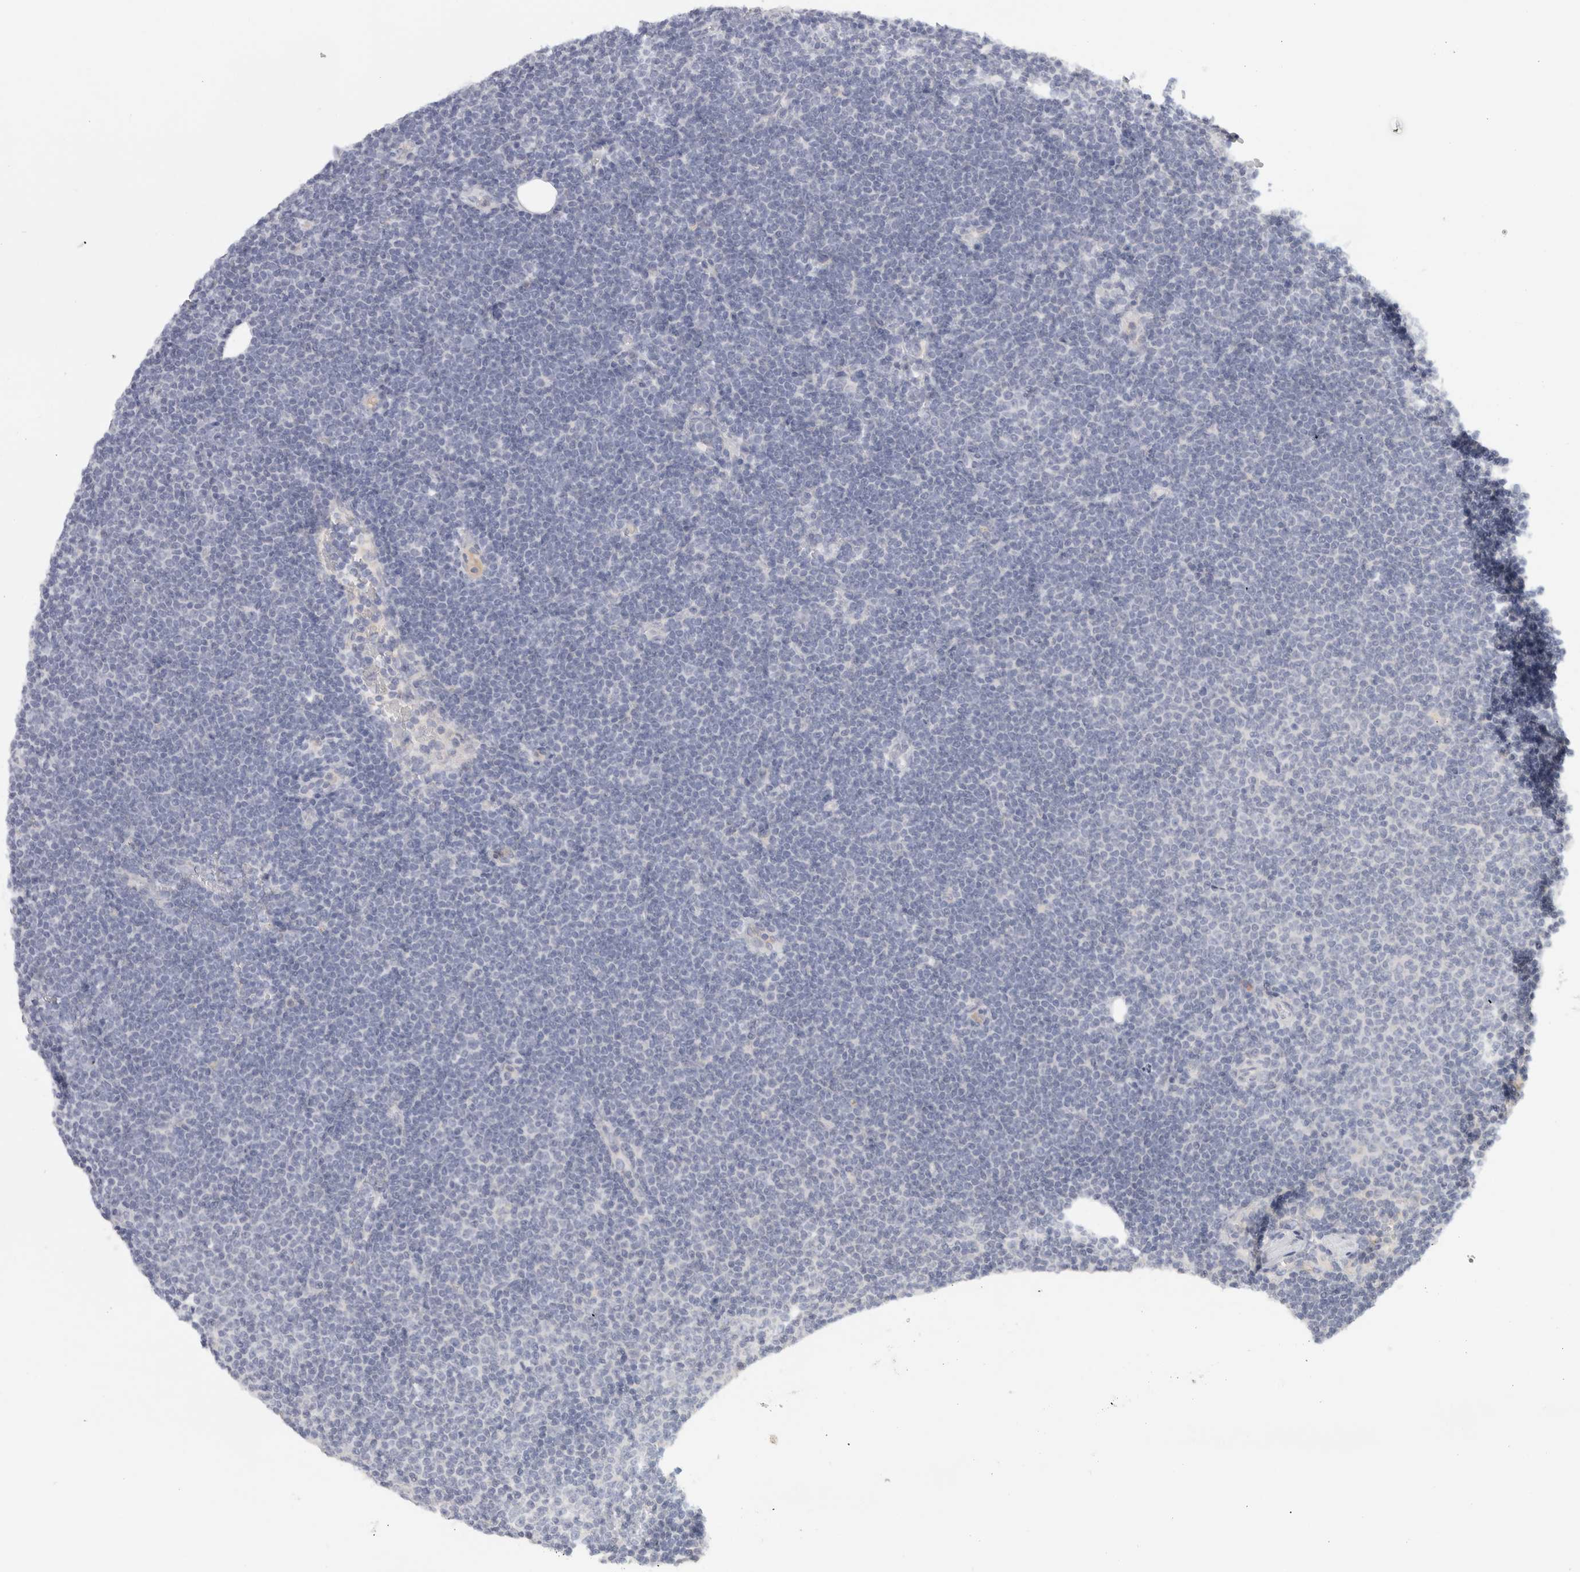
{"staining": {"intensity": "negative", "quantity": "none", "location": "none"}, "tissue": "lymphoma", "cell_type": "Tumor cells", "image_type": "cancer", "snomed": [{"axis": "morphology", "description": "Malignant lymphoma, non-Hodgkin's type, Low grade"}, {"axis": "topography", "description": "Lymph node"}], "caption": "The histopathology image shows no staining of tumor cells in low-grade malignant lymphoma, non-Hodgkin's type.", "gene": "STK31", "patient": {"sex": "female", "age": 53}}